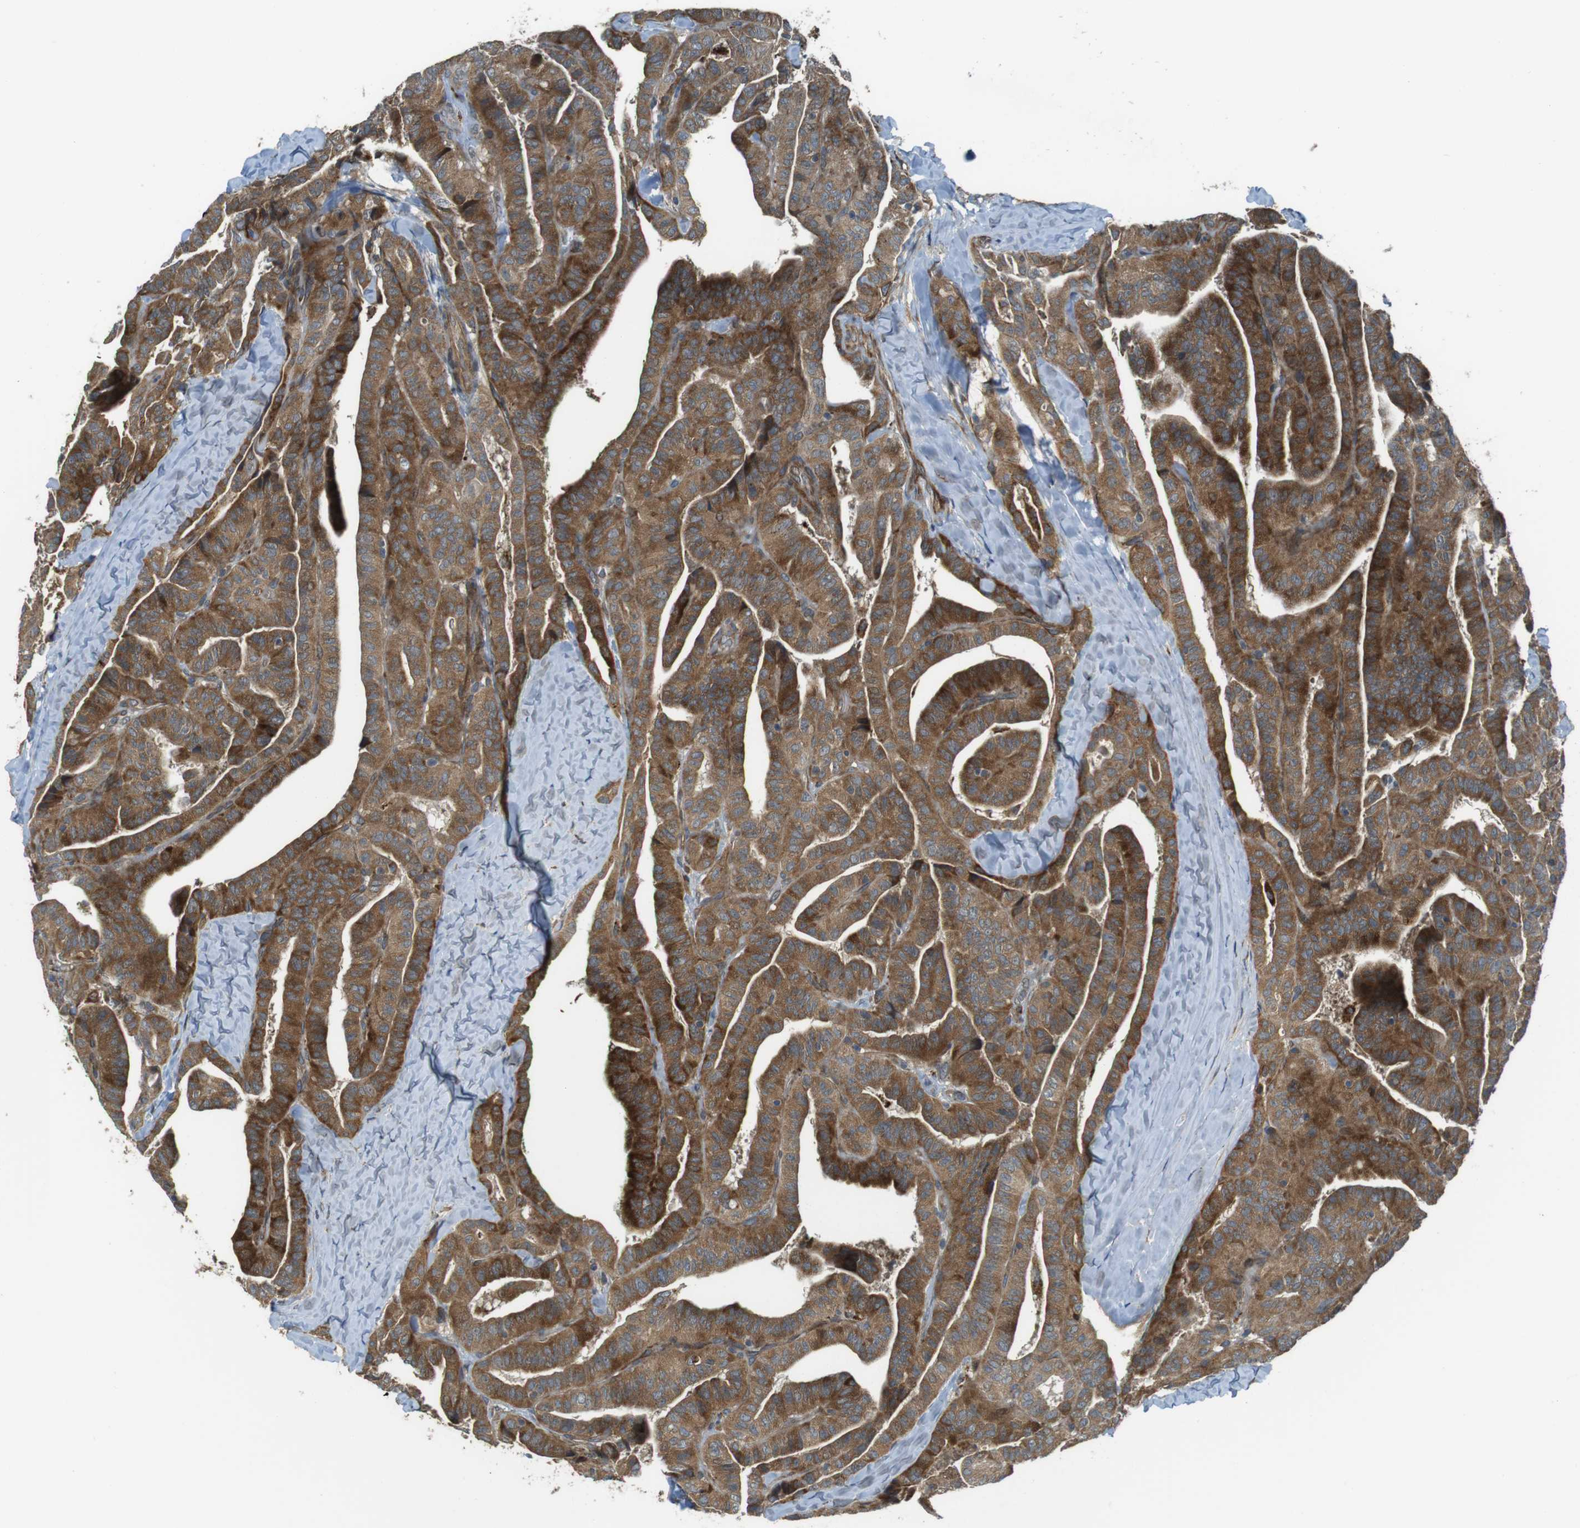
{"staining": {"intensity": "strong", "quantity": ">75%", "location": "cytoplasmic/membranous"}, "tissue": "thyroid cancer", "cell_type": "Tumor cells", "image_type": "cancer", "snomed": [{"axis": "morphology", "description": "Papillary adenocarcinoma, NOS"}, {"axis": "topography", "description": "Thyroid gland"}], "caption": "Protein expression analysis of human thyroid cancer reveals strong cytoplasmic/membranous positivity in approximately >75% of tumor cells.", "gene": "IFFO2", "patient": {"sex": "male", "age": 77}}